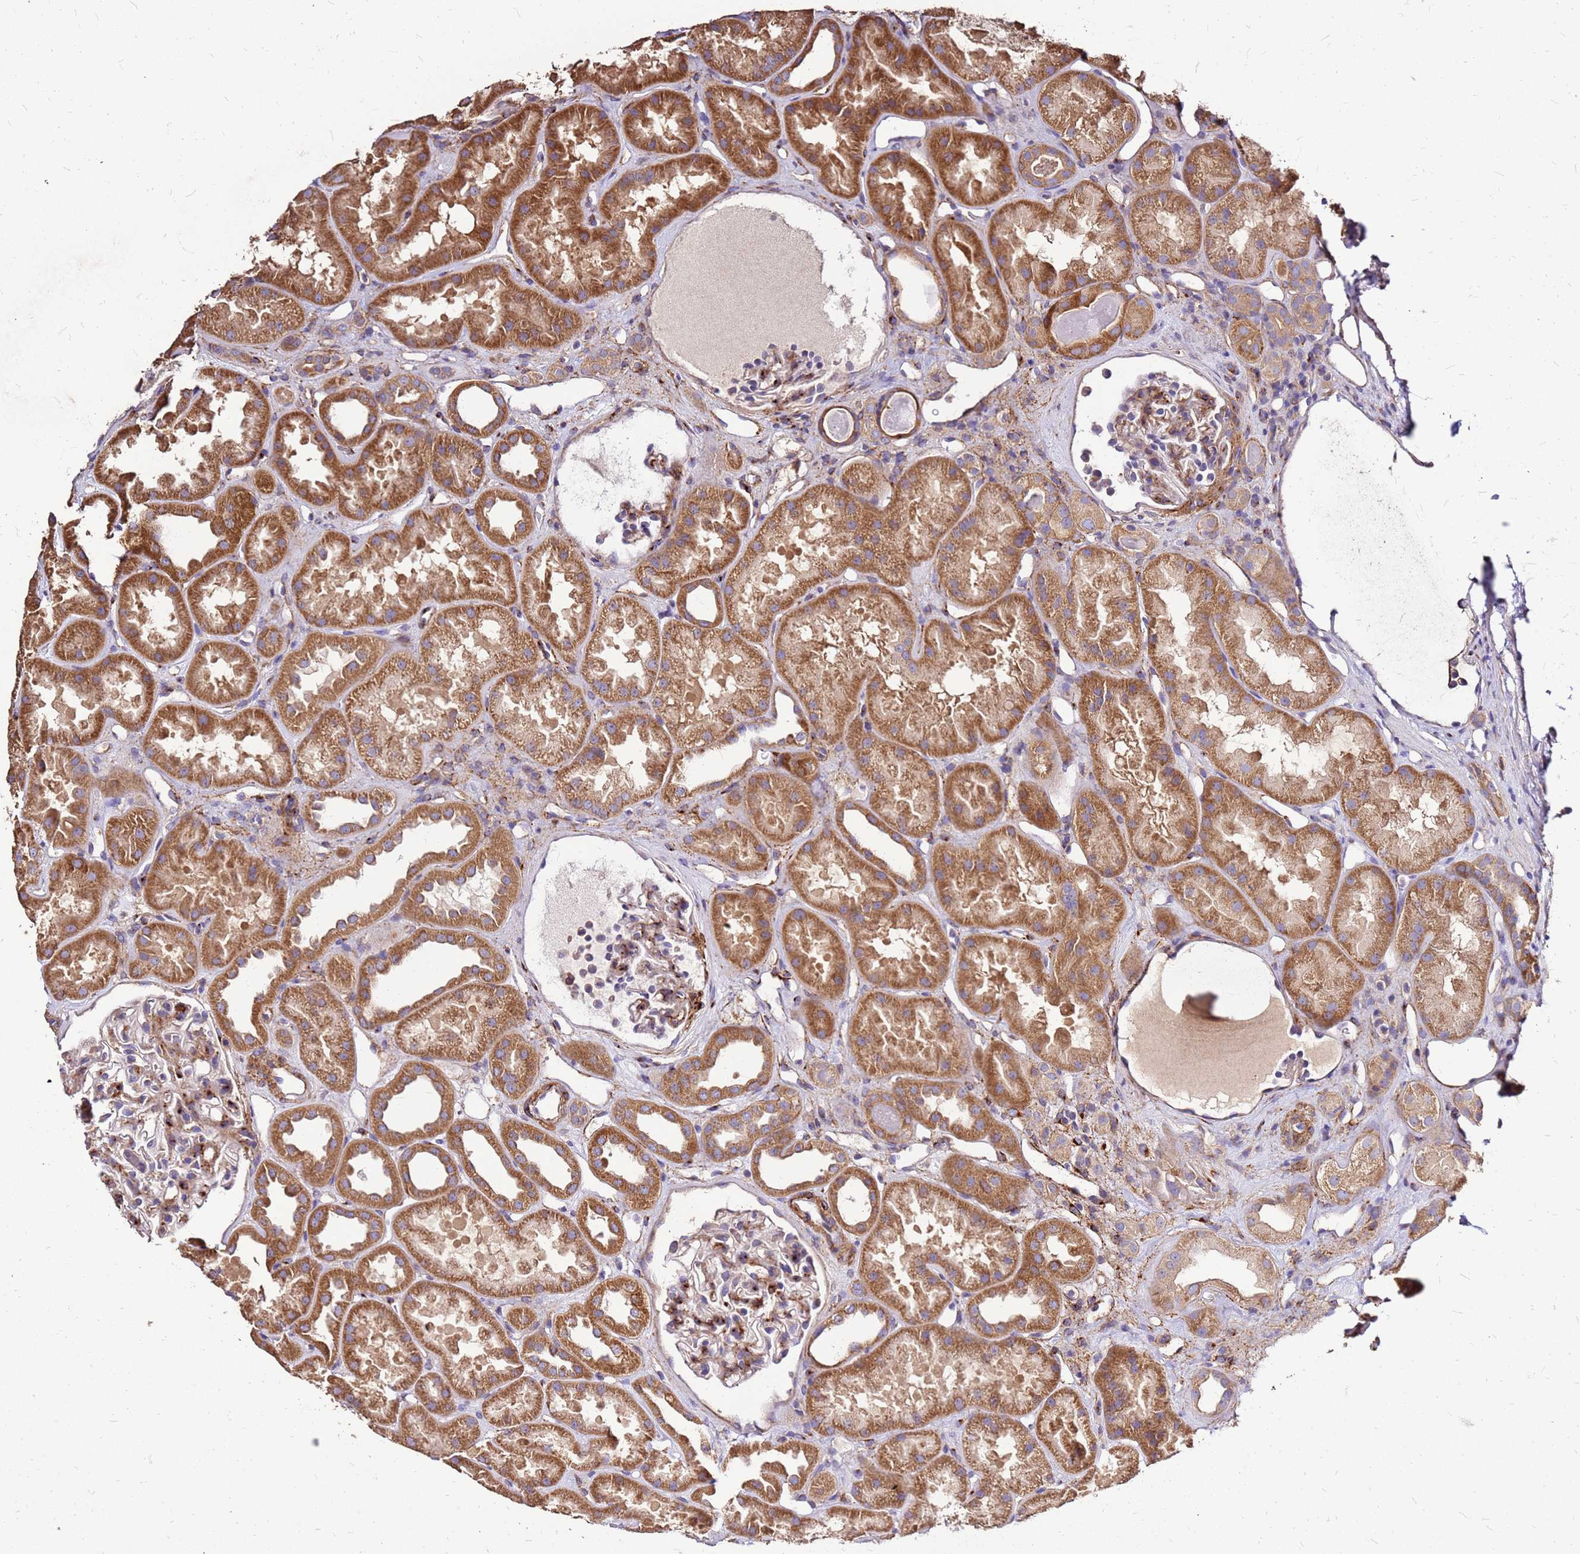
{"staining": {"intensity": "moderate", "quantity": "25%-75%", "location": "cytoplasmic/membranous"}, "tissue": "kidney", "cell_type": "Cells in glomeruli", "image_type": "normal", "snomed": [{"axis": "morphology", "description": "Normal tissue, NOS"}, {"axis": "topography", "description": "Kidney"}], "caption": "Protein positivity by immunohistochemistry reveals moderate cytoplasmic/membranous positivity in about 25%-75% of cells in glomeruli in benign kidney.", "gene": "EXD3", "patient": {"sex": "male", "age": 61}}